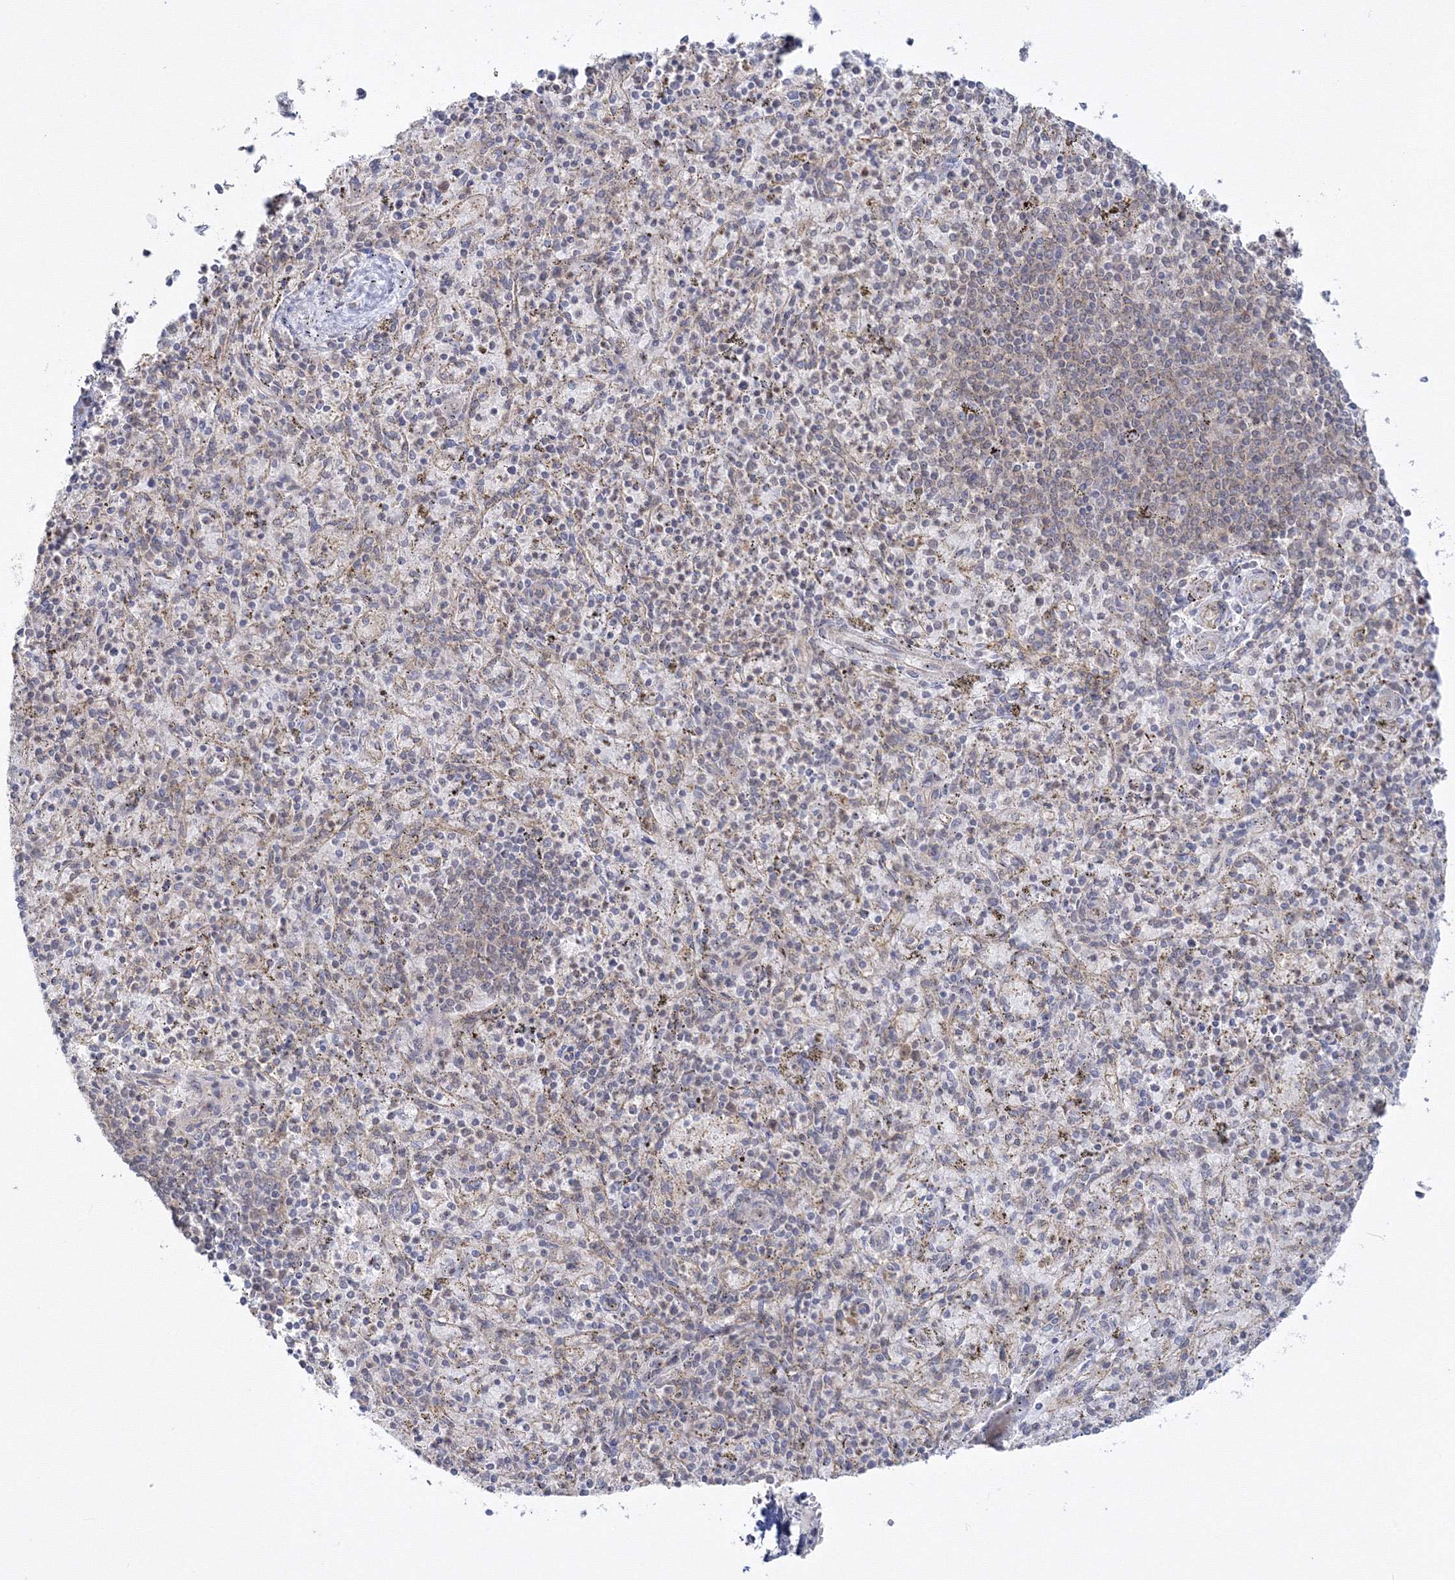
{"staining": {"intensity": "negative", "quantity": "none", "location": "none"}, "tissue": "spleen", "cell_type": "Cells in red pulp", "image_type": "normal", "snomed": [{"axis": "morphology", "description": "Normal tissue, NOS"}, {"axis": "topography", "description": "Spleen"}], "caption": "Immunohistochemical staining of benign human spleen reveals no significant expression in cells in red pulp. (DAB (3,3'-diaminobenzidine) IHC visualized using brightfield microscopy, high magnification).", "gene": "ZFAND6", "patient": {"sex": "male", "age": 72}}